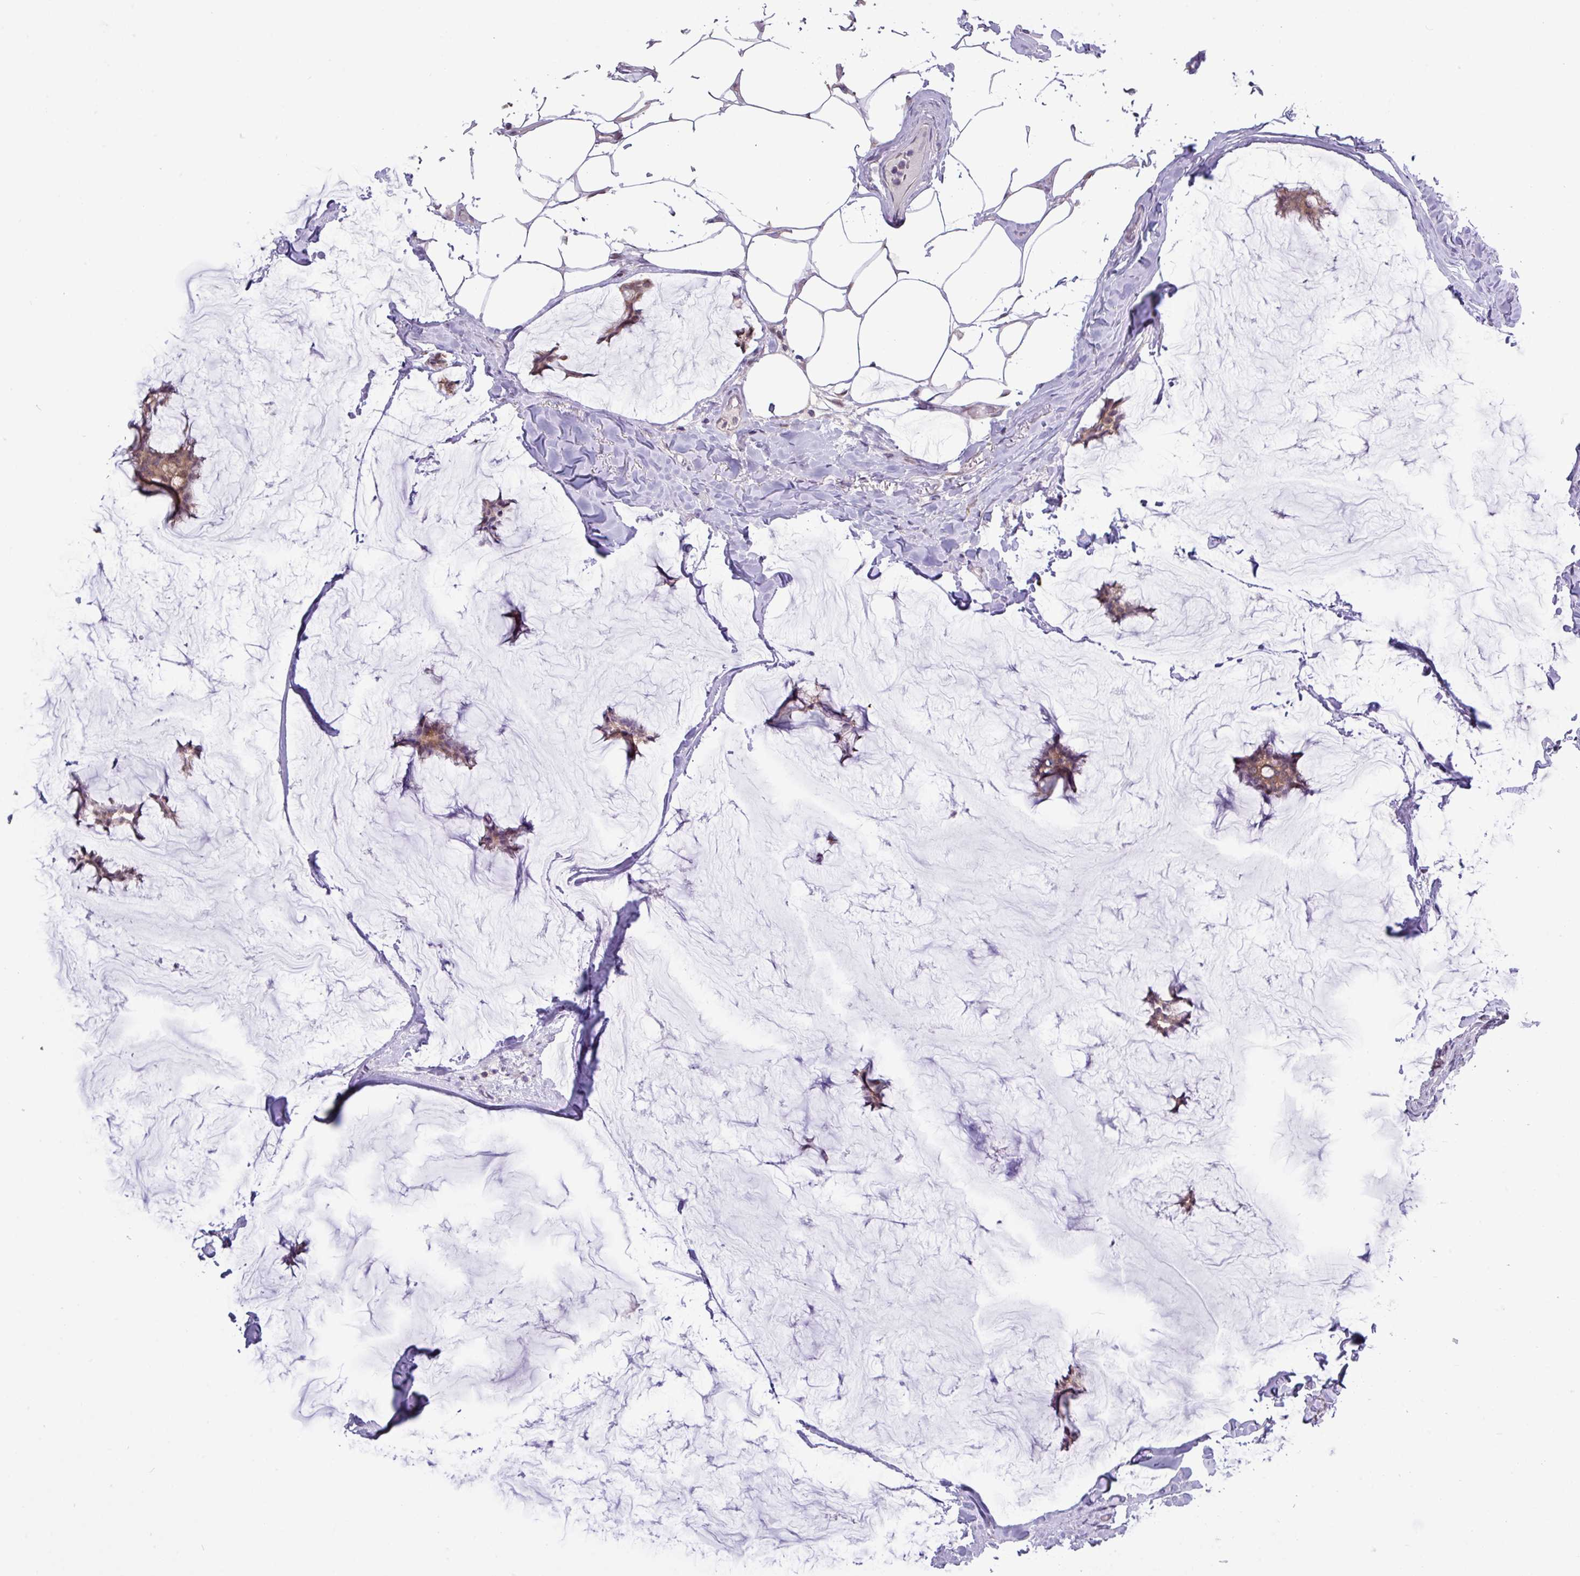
{"staining": {"intensity": "weak", "quantity": ">75%", "location": "cytoplasmic/membranous,nuclear"}, "tissue": "breast cancer", "cell_type": "Tumor cells", "image_type": "cancer", "snomed": [{"axis": "morphology", "description": "Duct carcinoma"}, {"axis": "topography", "description": "Breast"}], "caption": "A brown stain shows weak cytoplasmic/membranous and nuclear positivity of a protein in invasive ductal carcinoma (breast) tumor cells. (brown staining indicates protein expression, while blue staining denotes nuclei).", "gene": "RIPPLY1", "patient": {"sex": "female", "age": 93}}